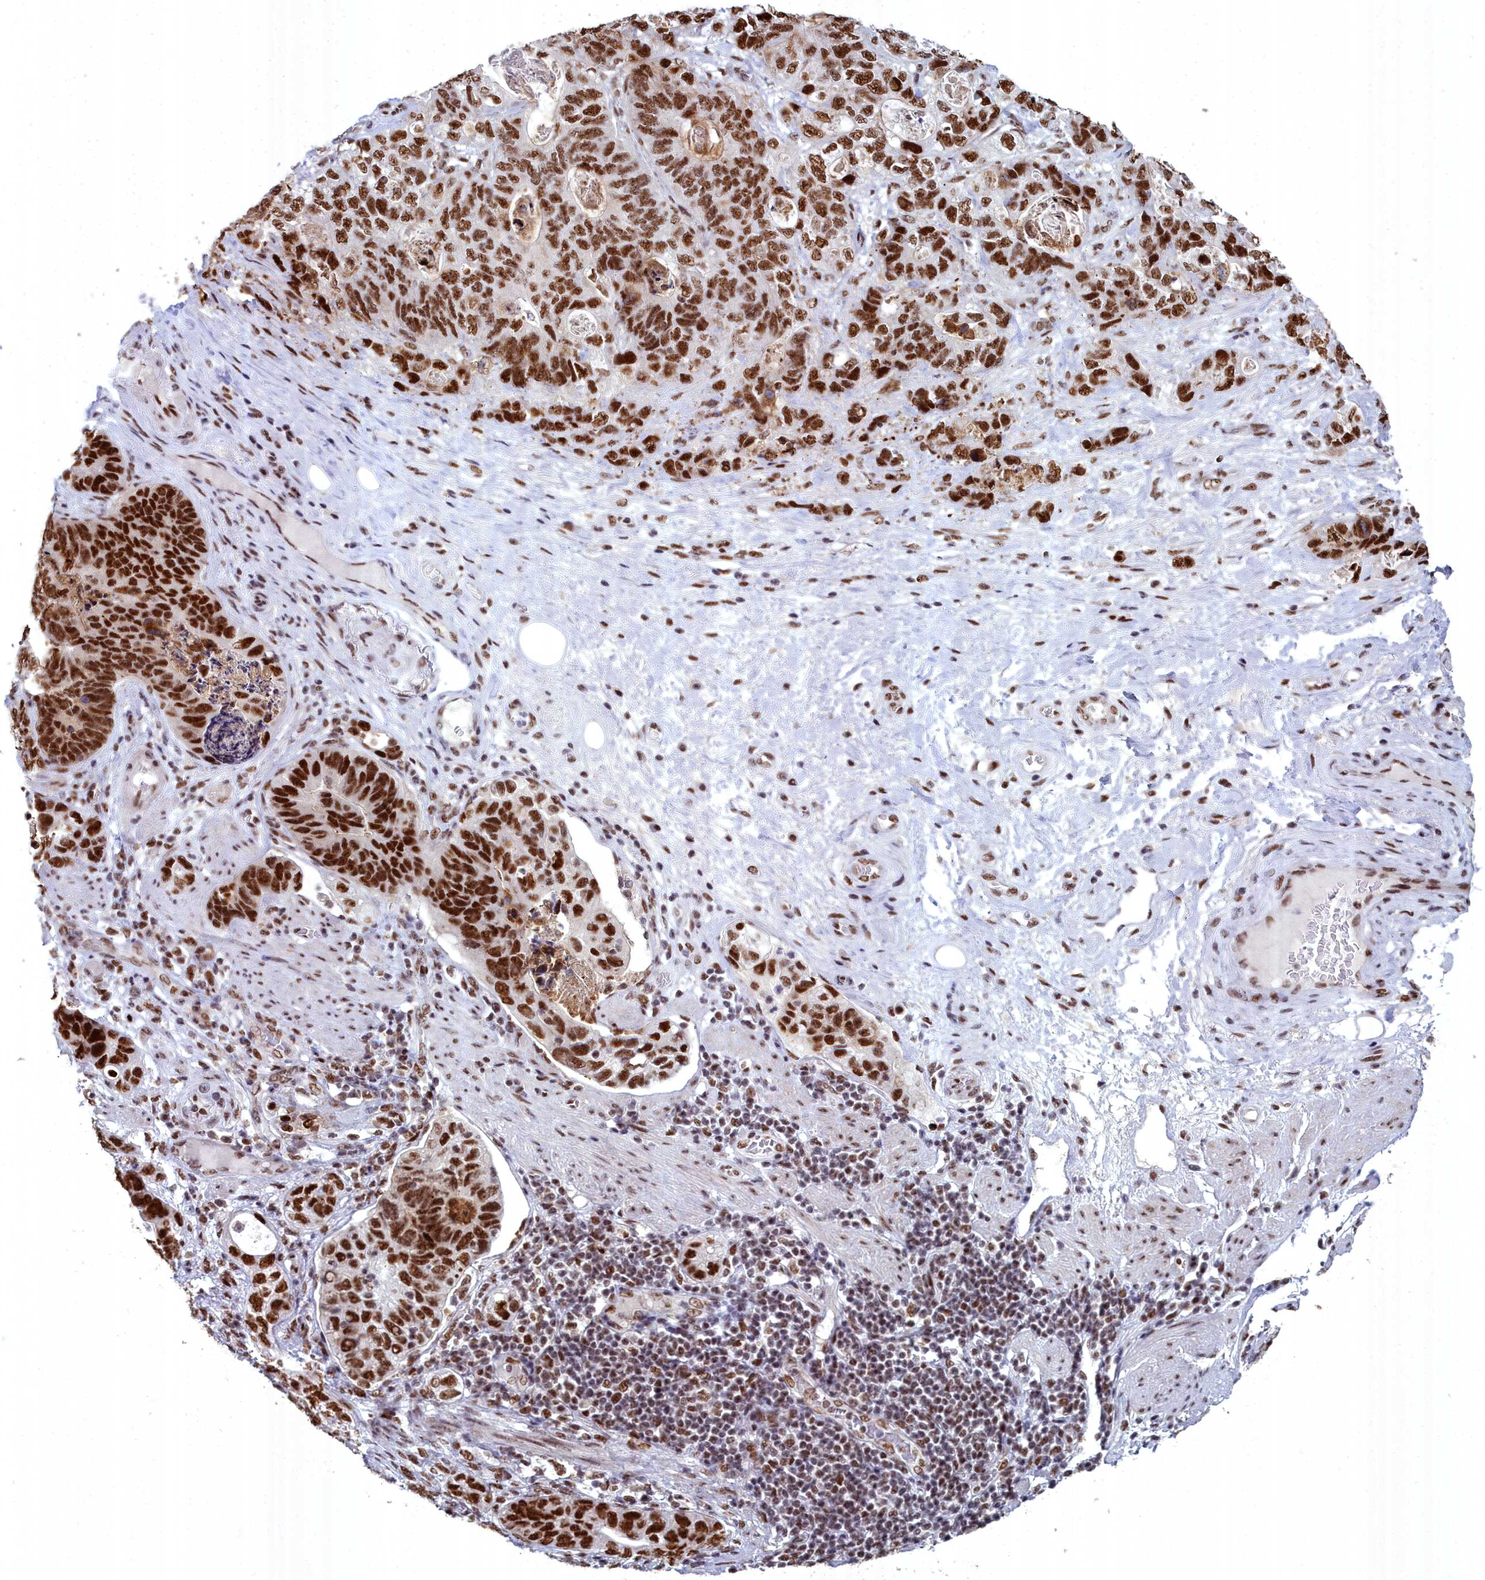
{"staining": {"intensity": "strong", "quantity": ">75%", "location": "nuclear"}, "tissue": "stomach cancer", "cell_type": "Tumor cells", "image_type": "cancer", "snomed": [{"axis": "morphology", "description": "Normal tissue, NOS"}, {"axis": "morphology", "description": "Adenocarcinoma, NOS"}, {"axis": "topography", "description": "Stomach"}], "caption": "Immunohistochemistry (IHC) histopathology image of neoplastic tissue: stomach adenocarcinoma stained using IHC shows high levels of strong protein expression localized specifically in the nuclear of tumor cells, appearing as a nuclear brown color.", "gene": "SF3B3", "patient": {"sex": "female", "age": 89}}